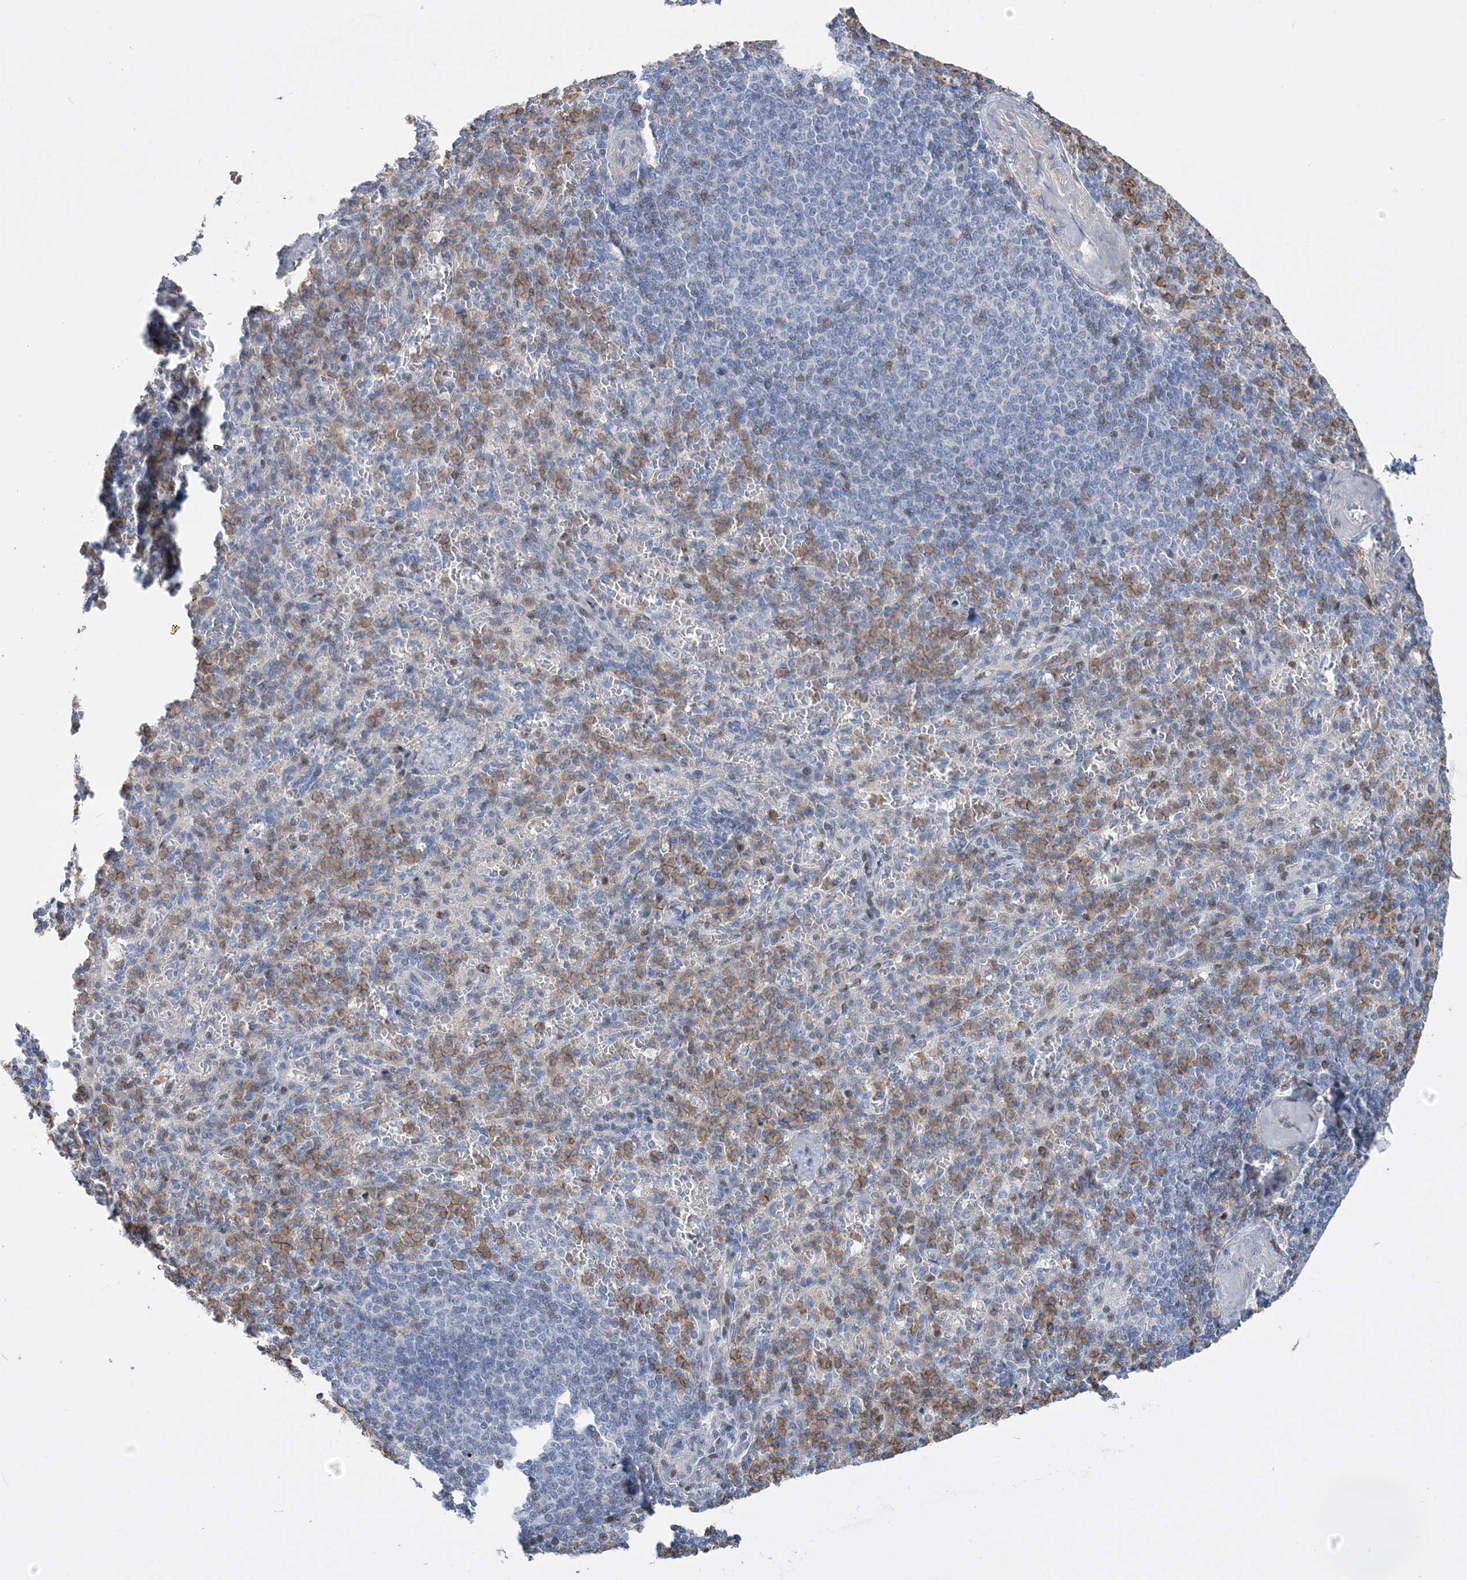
{"staining": {"intensity": "moderate", "quantity": "25%-75%", "location": "cytoplasmic/membranous"}, "tissue": "spleen", "cell_type": "Cells in red pulp", "image_type": "normal", "snomed": [{"axis": "morphology", "description": "Normal tissue, NOS"}, {"axis": "topography", "description": "Spleen"}], "caption": "This is a micrograph of IHC staining of unremarkable spleen, which shows moderate expression in the cytoplasmic/membranous of cells in red pulp.", "gene": "RNPEPL1", "patient": {"sex": "female", "age": 74}}